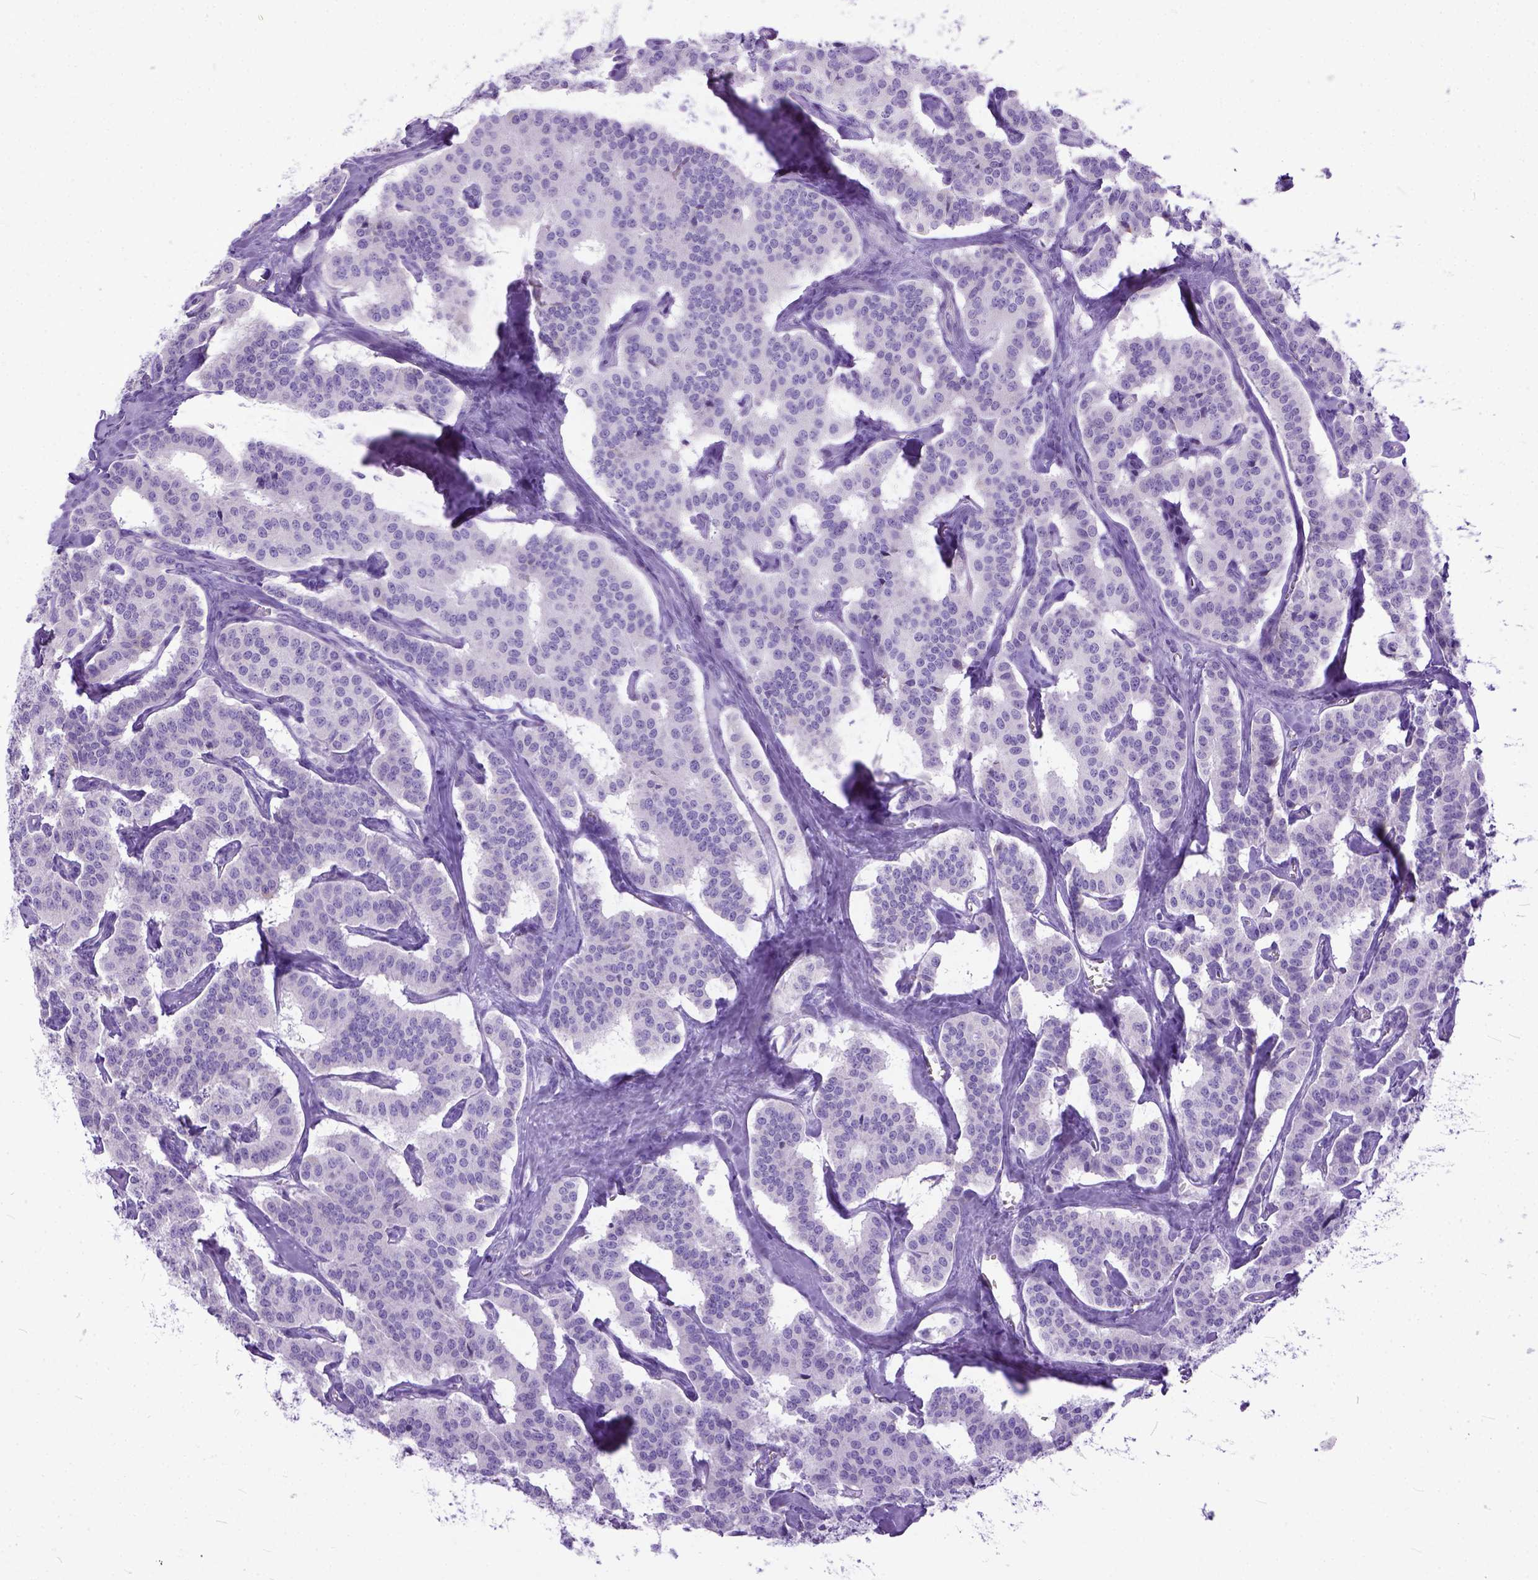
{"staining": {"intensity": "negative", "quantity": "none", "location": "none"}, "tissue": "carcinoid", "cell_type": "Tumor cells", "image_type": "cancer", "snomed": [{"axis": "morphology", "description": "Carcinoid, malignant, NOS"}, {"axis": "topography", "description": "Lung"}], "caption": "This is a photomicrograph of immunohistochemistry staining of carcinoid (malignant), which shows no expression in tumor cells.", "gene": "PLK5", "patient": {"sex": "female", "age": 46}}